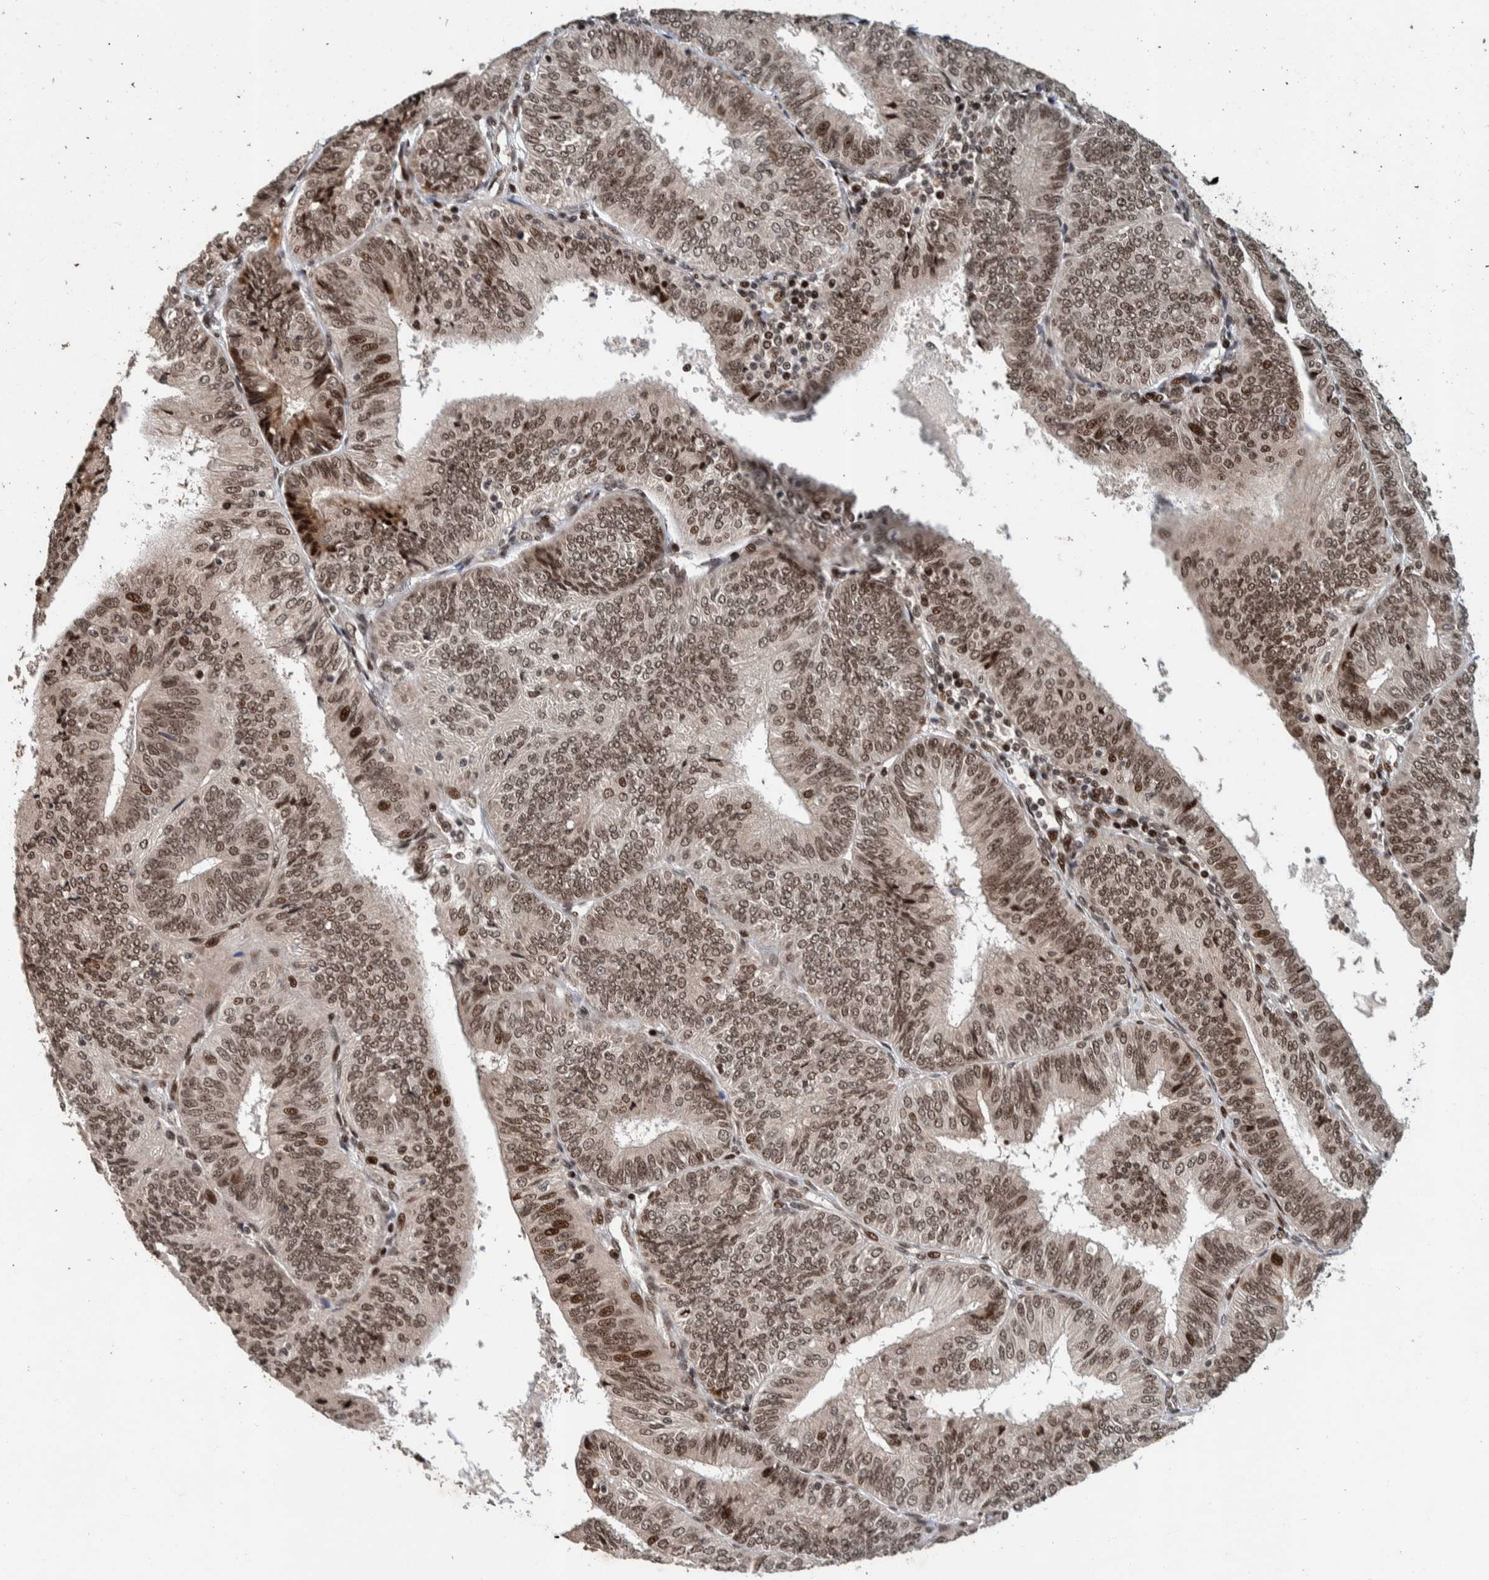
{"staining": {"intensity": "moderate", "quantity": ">75%", "location": "nuclear"}, "tissue": "endometrial cancer", "cell_type": "Tumor cells", "image_type": "cancer", "snomed": [{"axis": "morphology", "description": "Adenocarcinoma, NOS"}, {"axis": "topography", "description": "Endometrium"}], "caption": "Protein expression analysis of human adenocarcinoma (endometrial) reveals moderate nuclear expression in about >75% of tumor cells. (Stains: DAB in brown, nuclei in blue, Microscopy: brightfield microscopy at high magnification).", "gene": "CHD4", "patient": {"sex": "female", "age": 58}}